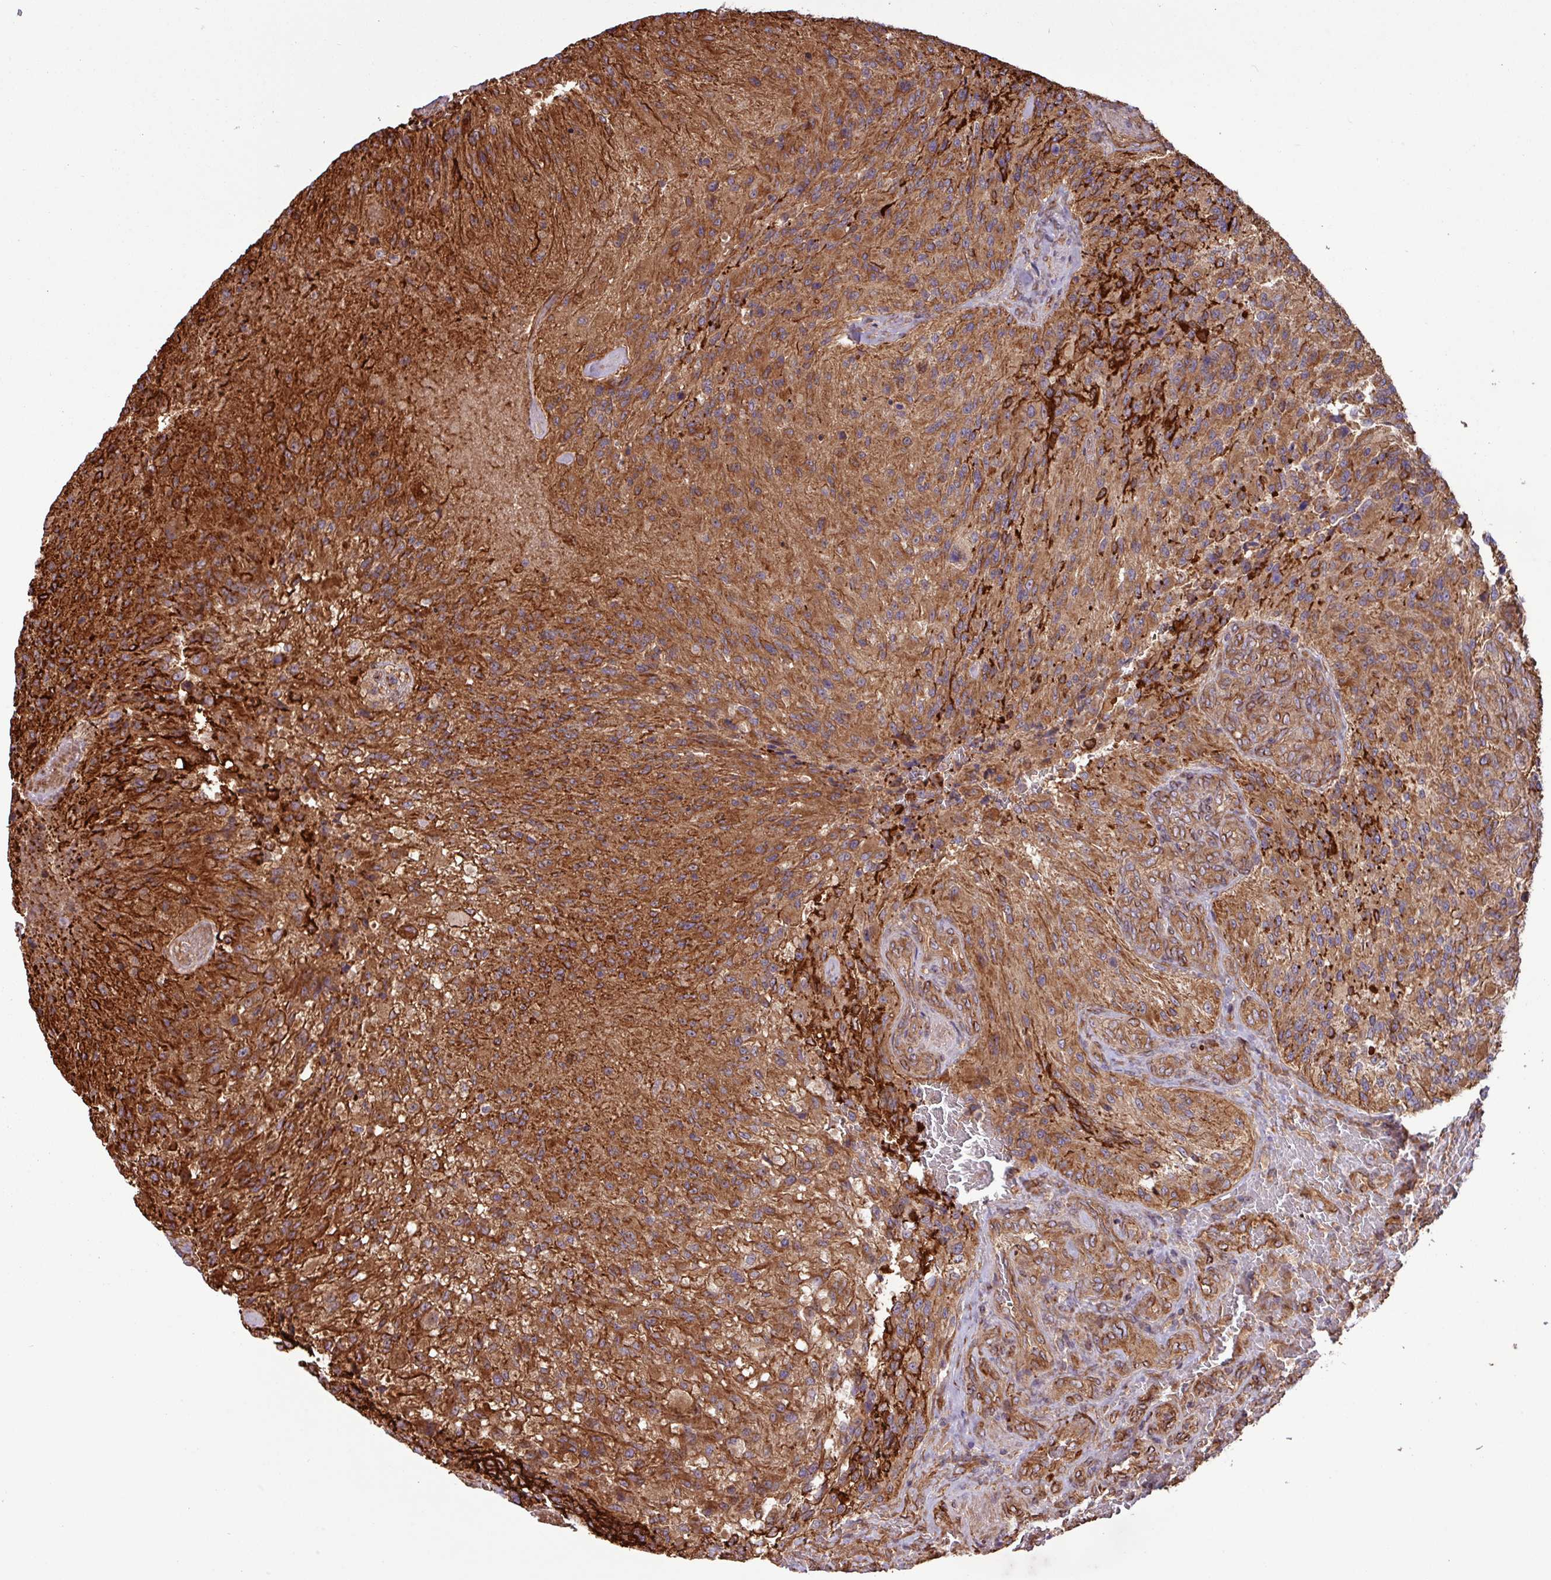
{"staining": {"intensity": "strong", "quantity": ">75%", "location": "cytoplasmic/membranous"}, "tissue": "glioma", "cell_type": "Tumor cells", "image_type": "cancer", "snomed": [{"axis": "morphology", "description": "Normal tissue, NOS"}, {"axis": "morphology", "description": "Glioma, malignant, High grade"}, {"axis": "topography", "description": "Cerebral cortex"}], "caption": "Immunohistochemical staining of glioma demonstrates high levels of strong cytoplasmic/membranous expression in approximately >75% of tumor cells.", "gene": "ZNF300", "patient": {"sex": "male", "age": 56}}